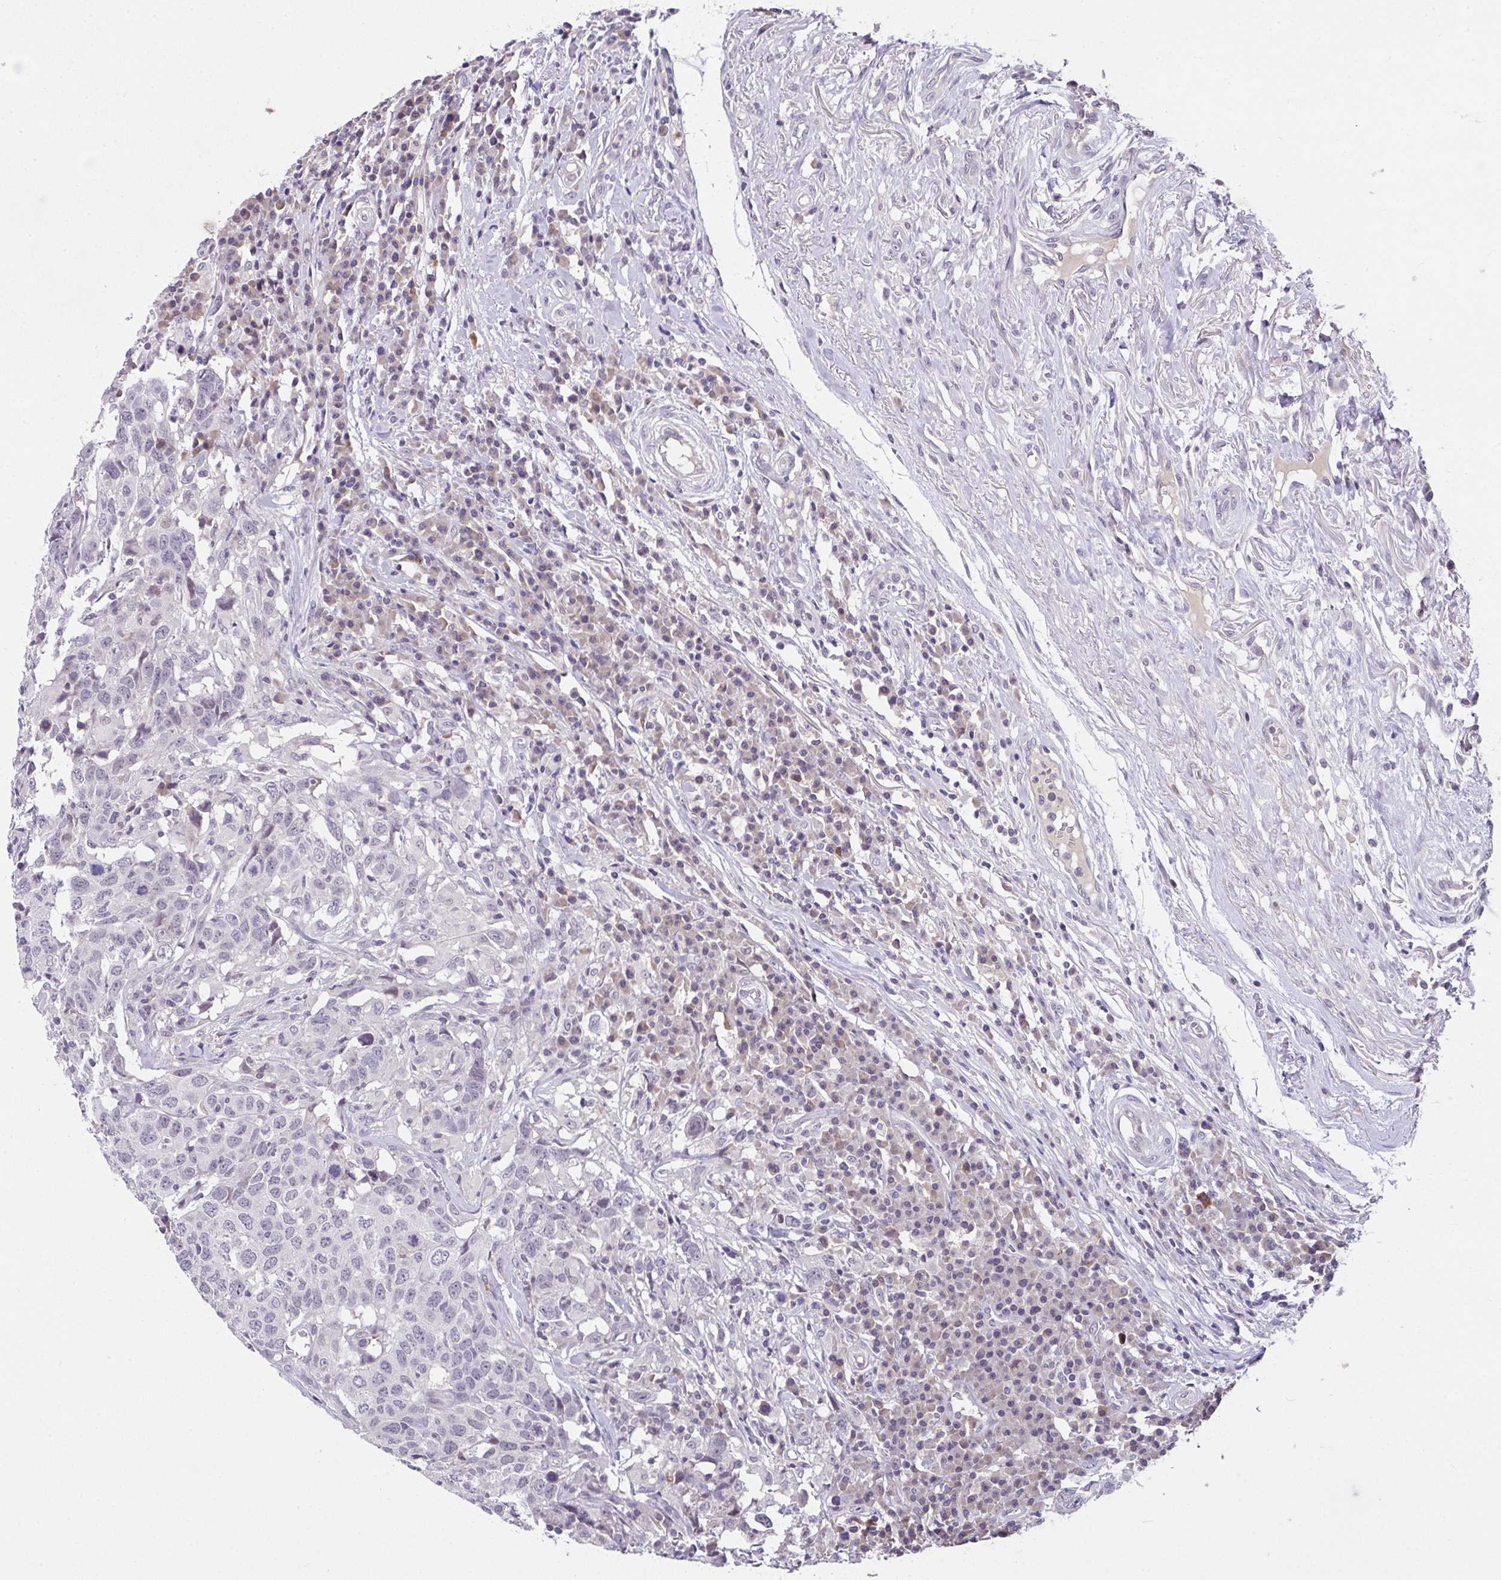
{"staining": {"intensity": "negative", "quantity": "none", "location": "none"}, "tissue": "head and neck cancer", "cell_type": "Tumor cells", "image_type": "cancer", "snomed": [{"axis": "morphology", "description": "Normal tissue, NOS"}, {"axis": "morphology", "description": "Squamous cell carcinoma, NOS"}, {"axis": "topography", "description": "Skeletal muscle"}, {"axis": "topography", "description": "Vascular tissue"}, {"axis": "topography", "description": "Peripheral nerve tissue"}, {"axis": "topography", "description": "Head-Neck"}], "caption": "High magnification brightfield microscopy of head and neck squamous cell carcinoma stained with DAB (brown) and counterstained with hematoxylin (blue): tumor cells show no significant positivity.", "gene": "GLTPD2", "patient": {"sex": "male", "age": 66}}